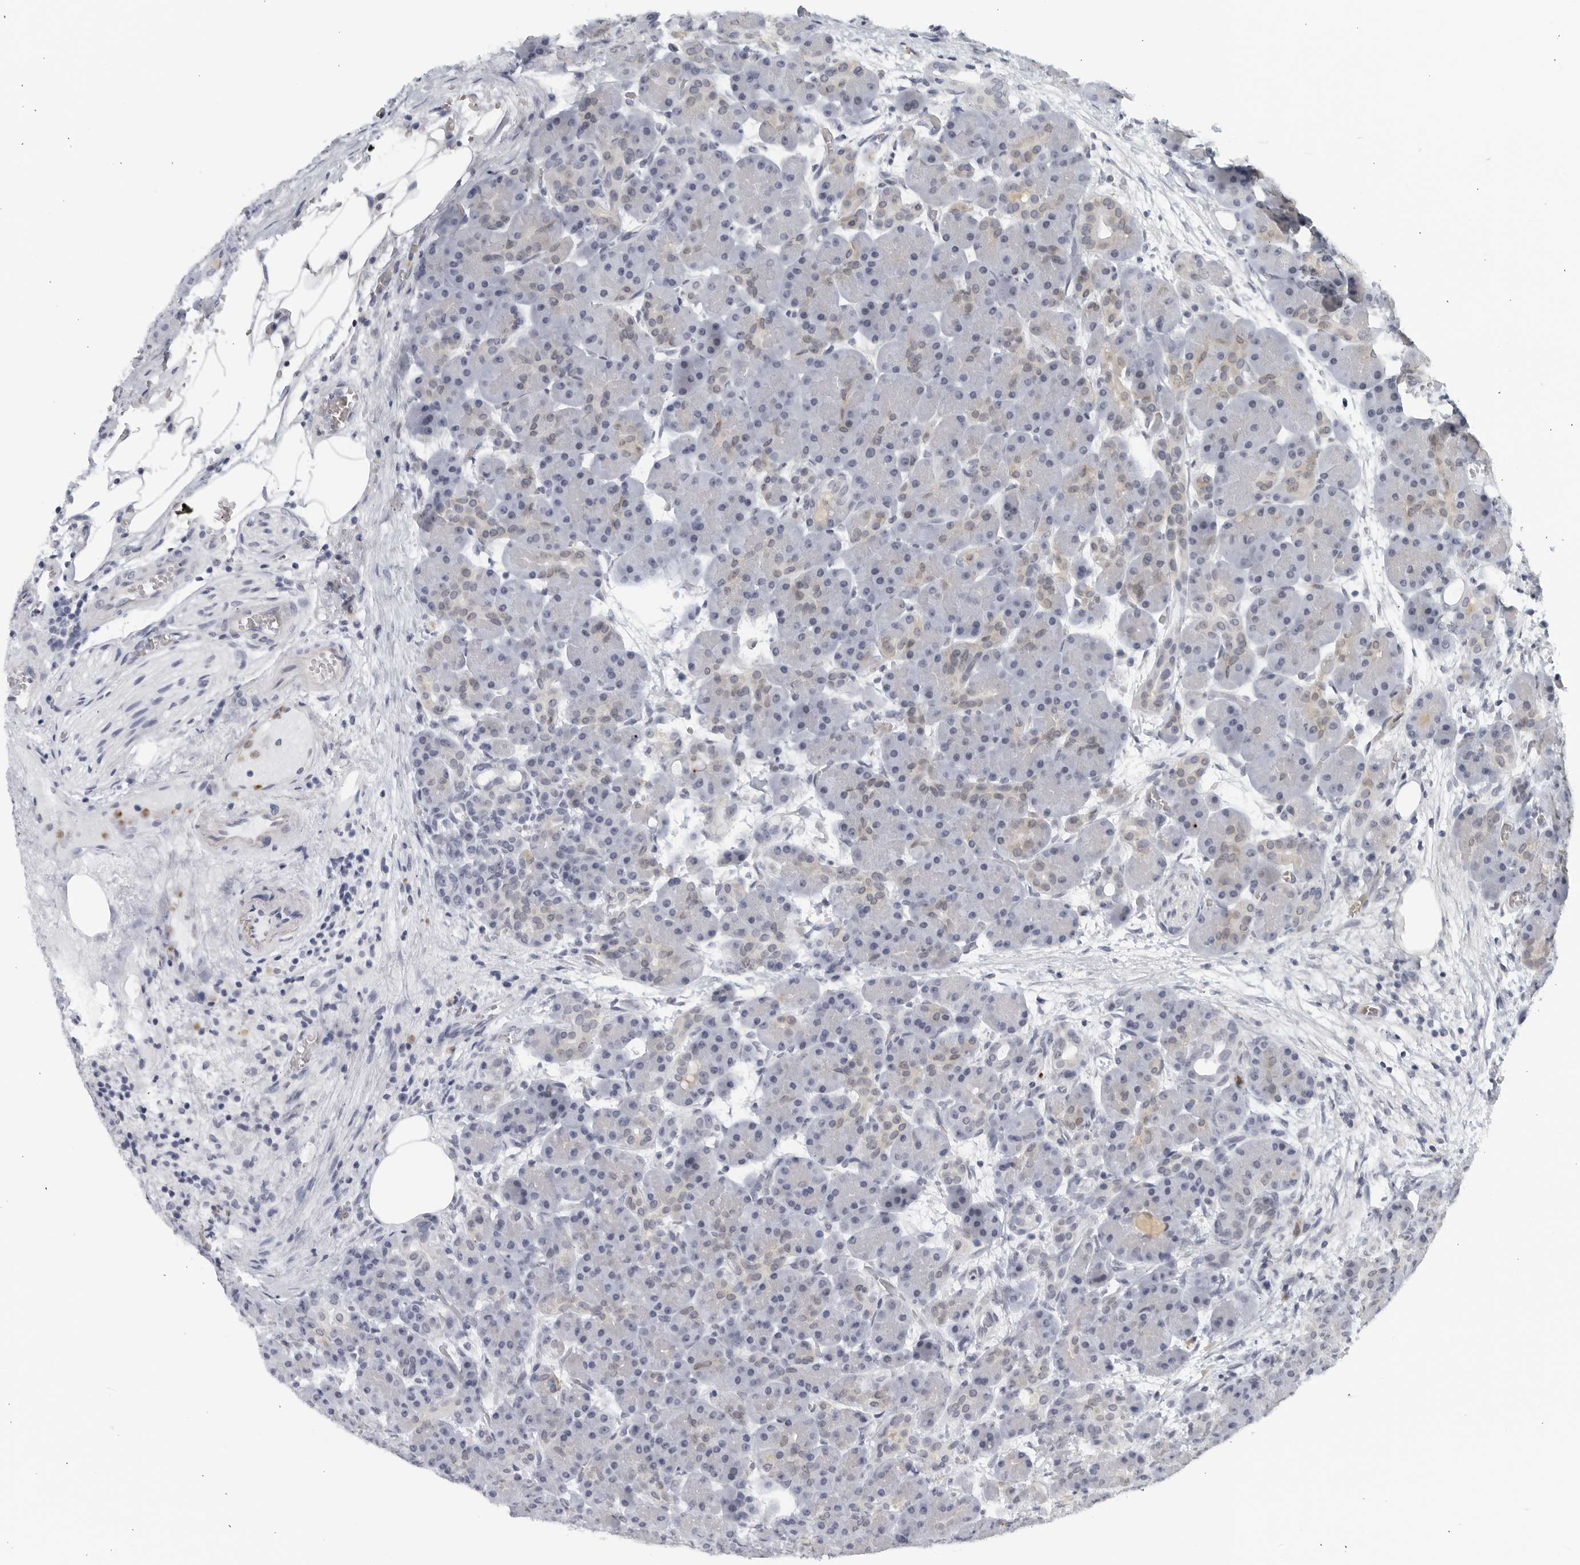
{"staining": {"intensity": "negative", "quantity": "none", "location": "none"}, "tissue": "pancreas", "cell_type": "Exocrine glandular cells", "image_type": "normal", "snomed": [{"axis": "morphology", "description": "Normal tissue, NOS"}, {"axis": "topography", "description": "Pancreas"}], "caption": "Exocrine glandular cells are negative for protein expression in unremarkable human pancreas. The staining was performed using DAB (3,3'-diaminobenzidine) to visualize the protein expression in brown, while the nuclei were stained in blue with hematoxylin (Magnification: 20x).", "gene": "KLK7", "patient": {"sex": "male", "age": 63}}